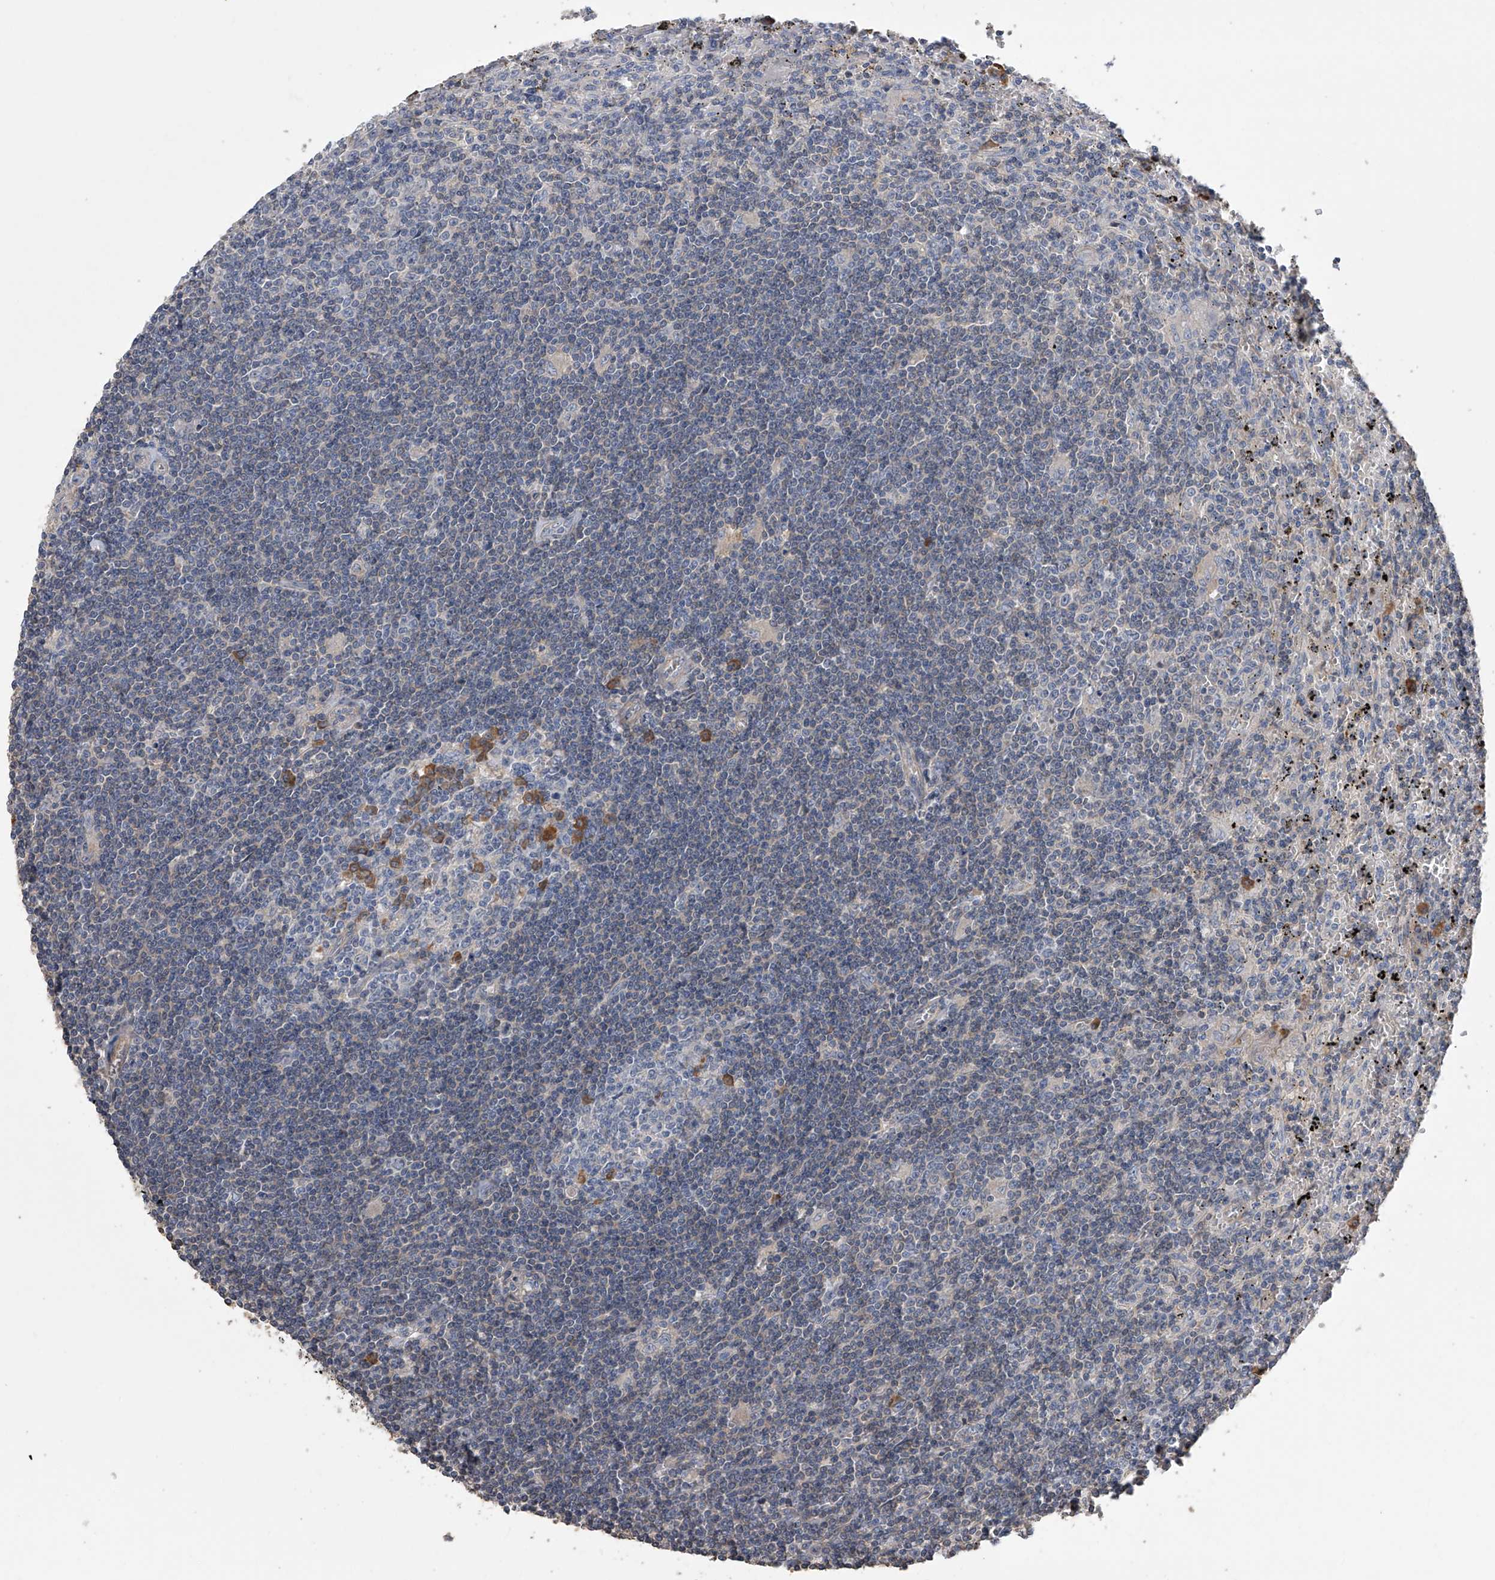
{"staining": {"intensity": "negative", "quantity": "none", "location": "none"}, "tissue": "lymphoma", "cell_type": "Tumor cells", "image_type": "cancer", "snomed": [{"axis": "morphology", "description": "Malignant lymphoma, non-Hodgkin's type, Low grade"}, {"axis": "topography", "description": "Spleen"}], "caption": "The histopathology image exhibits no staining of tumor cells in malignant lymphoma, non-Hodgkin's type (low-grade). (Stains: DAB (3,3'-diaminobenzidine) immunohistochemistry with hematoxylin counter stain, Microscopy: brightfield microscopy at high magnification).", "gene": "ZNF343", "patient": {"sex": "male", "age": 76}}